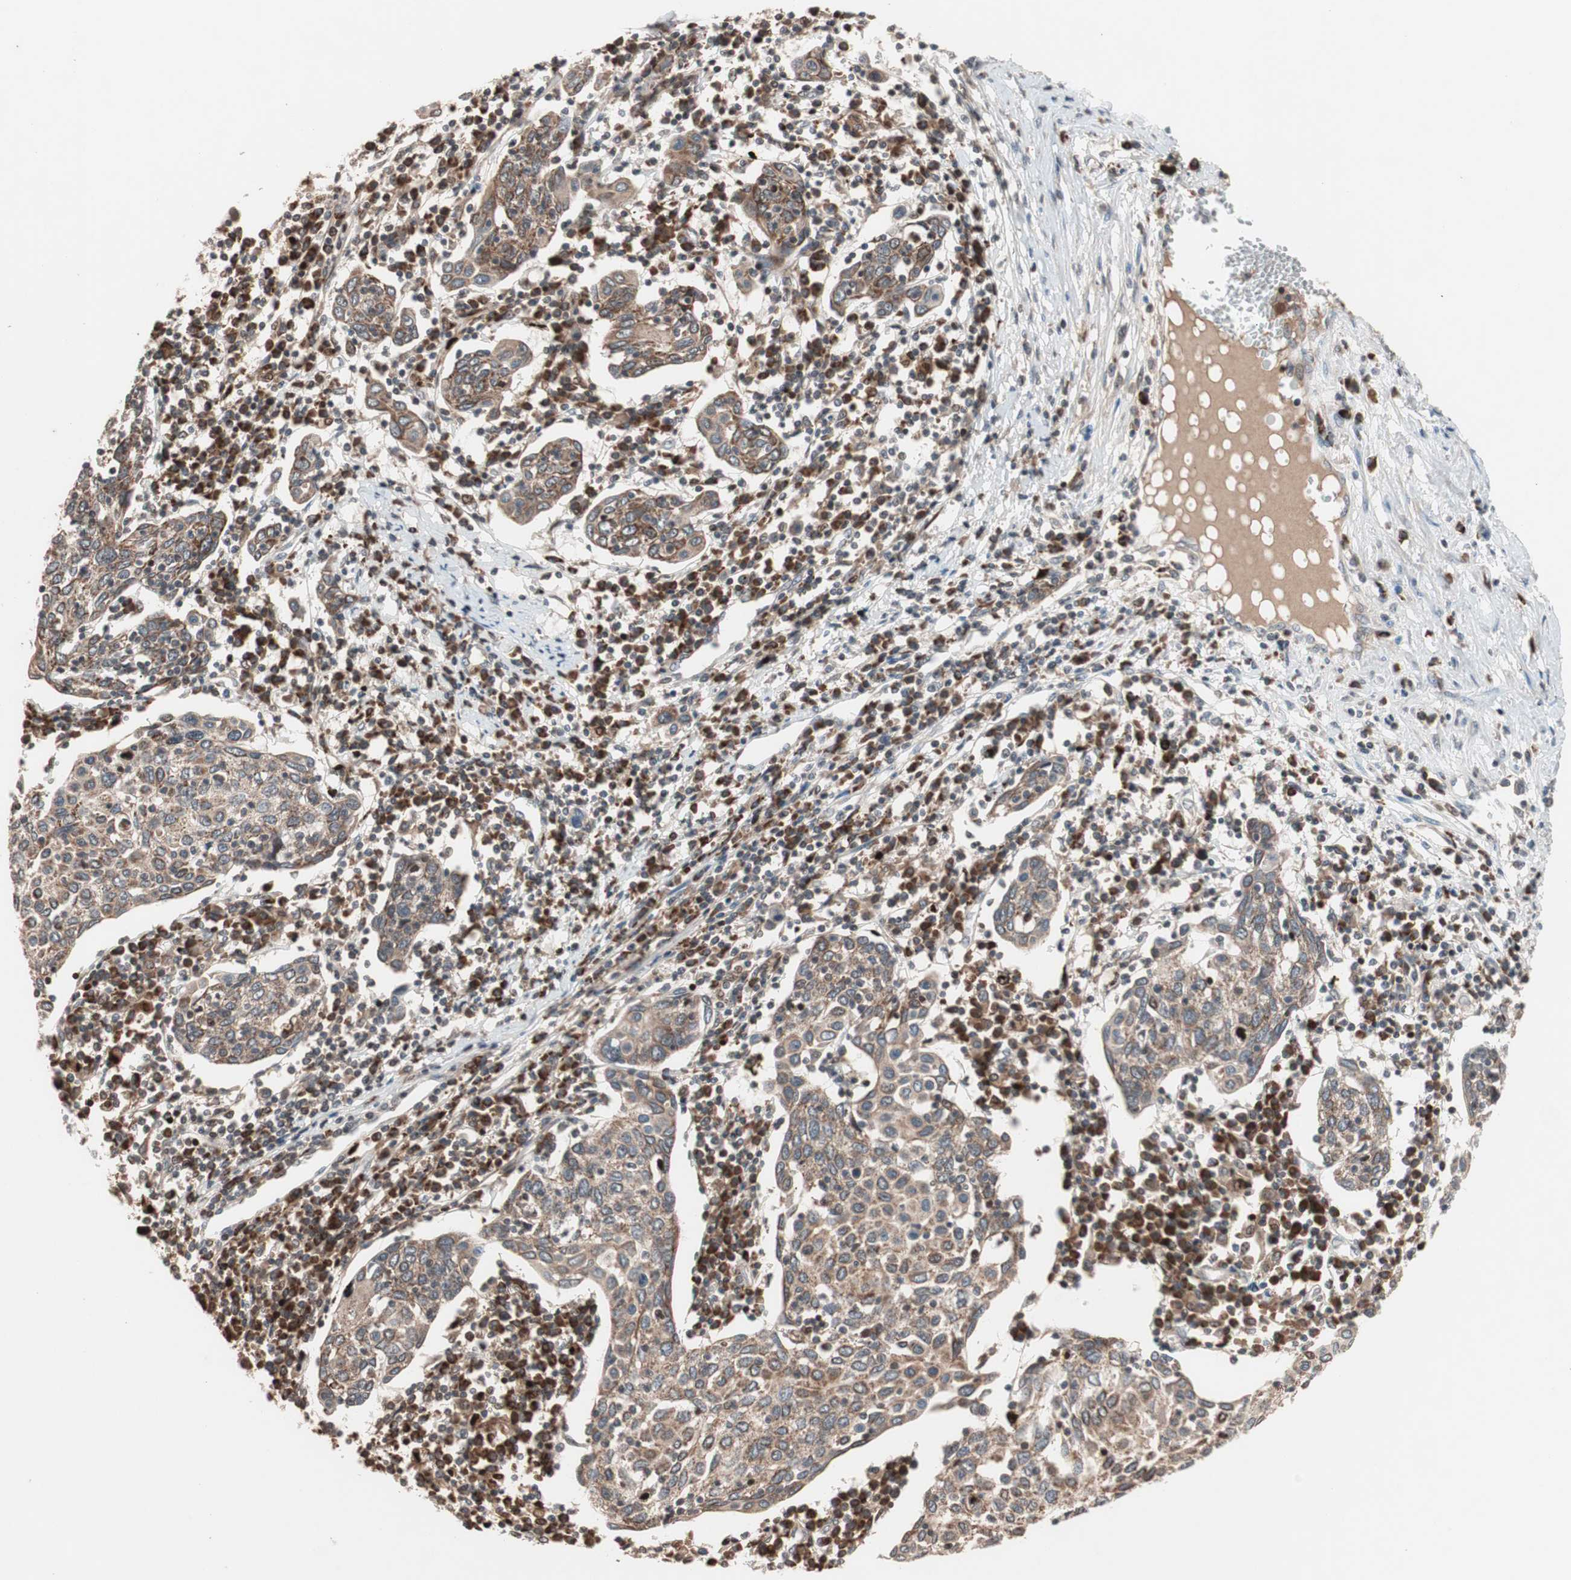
{"staining": {"intensity": "moderate", "quantity": ">75%", "location": "cytoplasmic/membranous"}, "tissue": "cervical cancer", "cell_type": "Tumor cells", "image_type": "cancer", "snomed": [{"axis": "morphology", "description": "Squamous cell carcinoma, NOS"}, {"axis": "topography", "description": "Cervix"}], "caption": "IHC of human cervical cancer shows medium levels of moderate cytoplasmic/membranous expression in about >75% of tumor cells. (DAB = brown stain, brightfield microscopy at high magnification).", "gene": "NF2", "patient": {"sex": "female", "age": 40}}